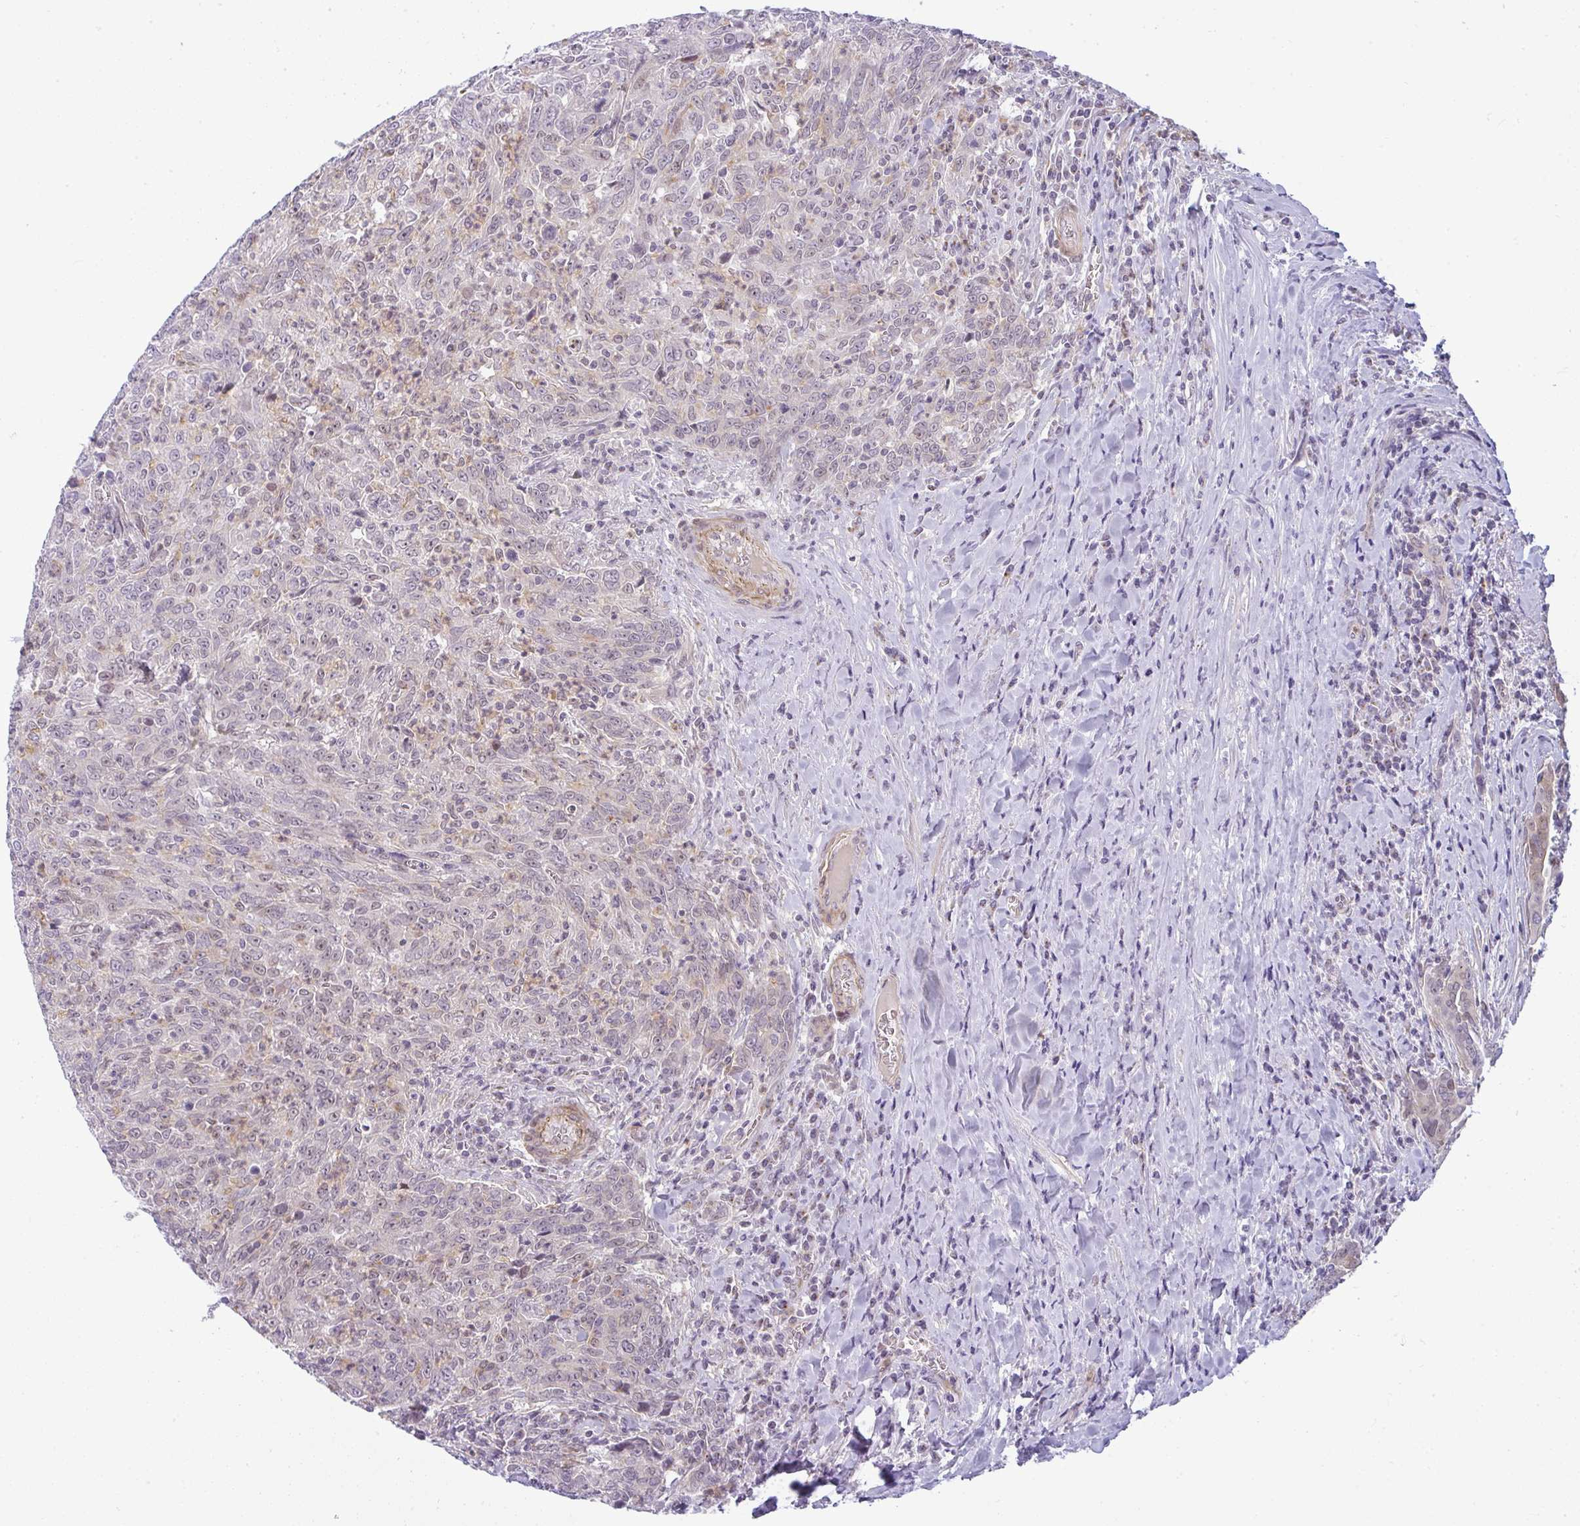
{"staining": {"intensity": "negative", "quantity": "none", "location": "none"}, "tissue": "breast cancer", "cell_type": "Tumor cells", "image_type": "cancer", "snomed": [{"axis": "morphology", "description": "Duct carcinoma"}, {"axis": "topography", "description": "Breast"}], "caption": "A micrograph of human breast invasive ductal carcinoma is negative for staining in tumor cells. (Brightfield microscopy of DAB immunohistochemistry at high magnification).", "gene": "DZIP1", "patient": {"sex": "female", "age": 50}}